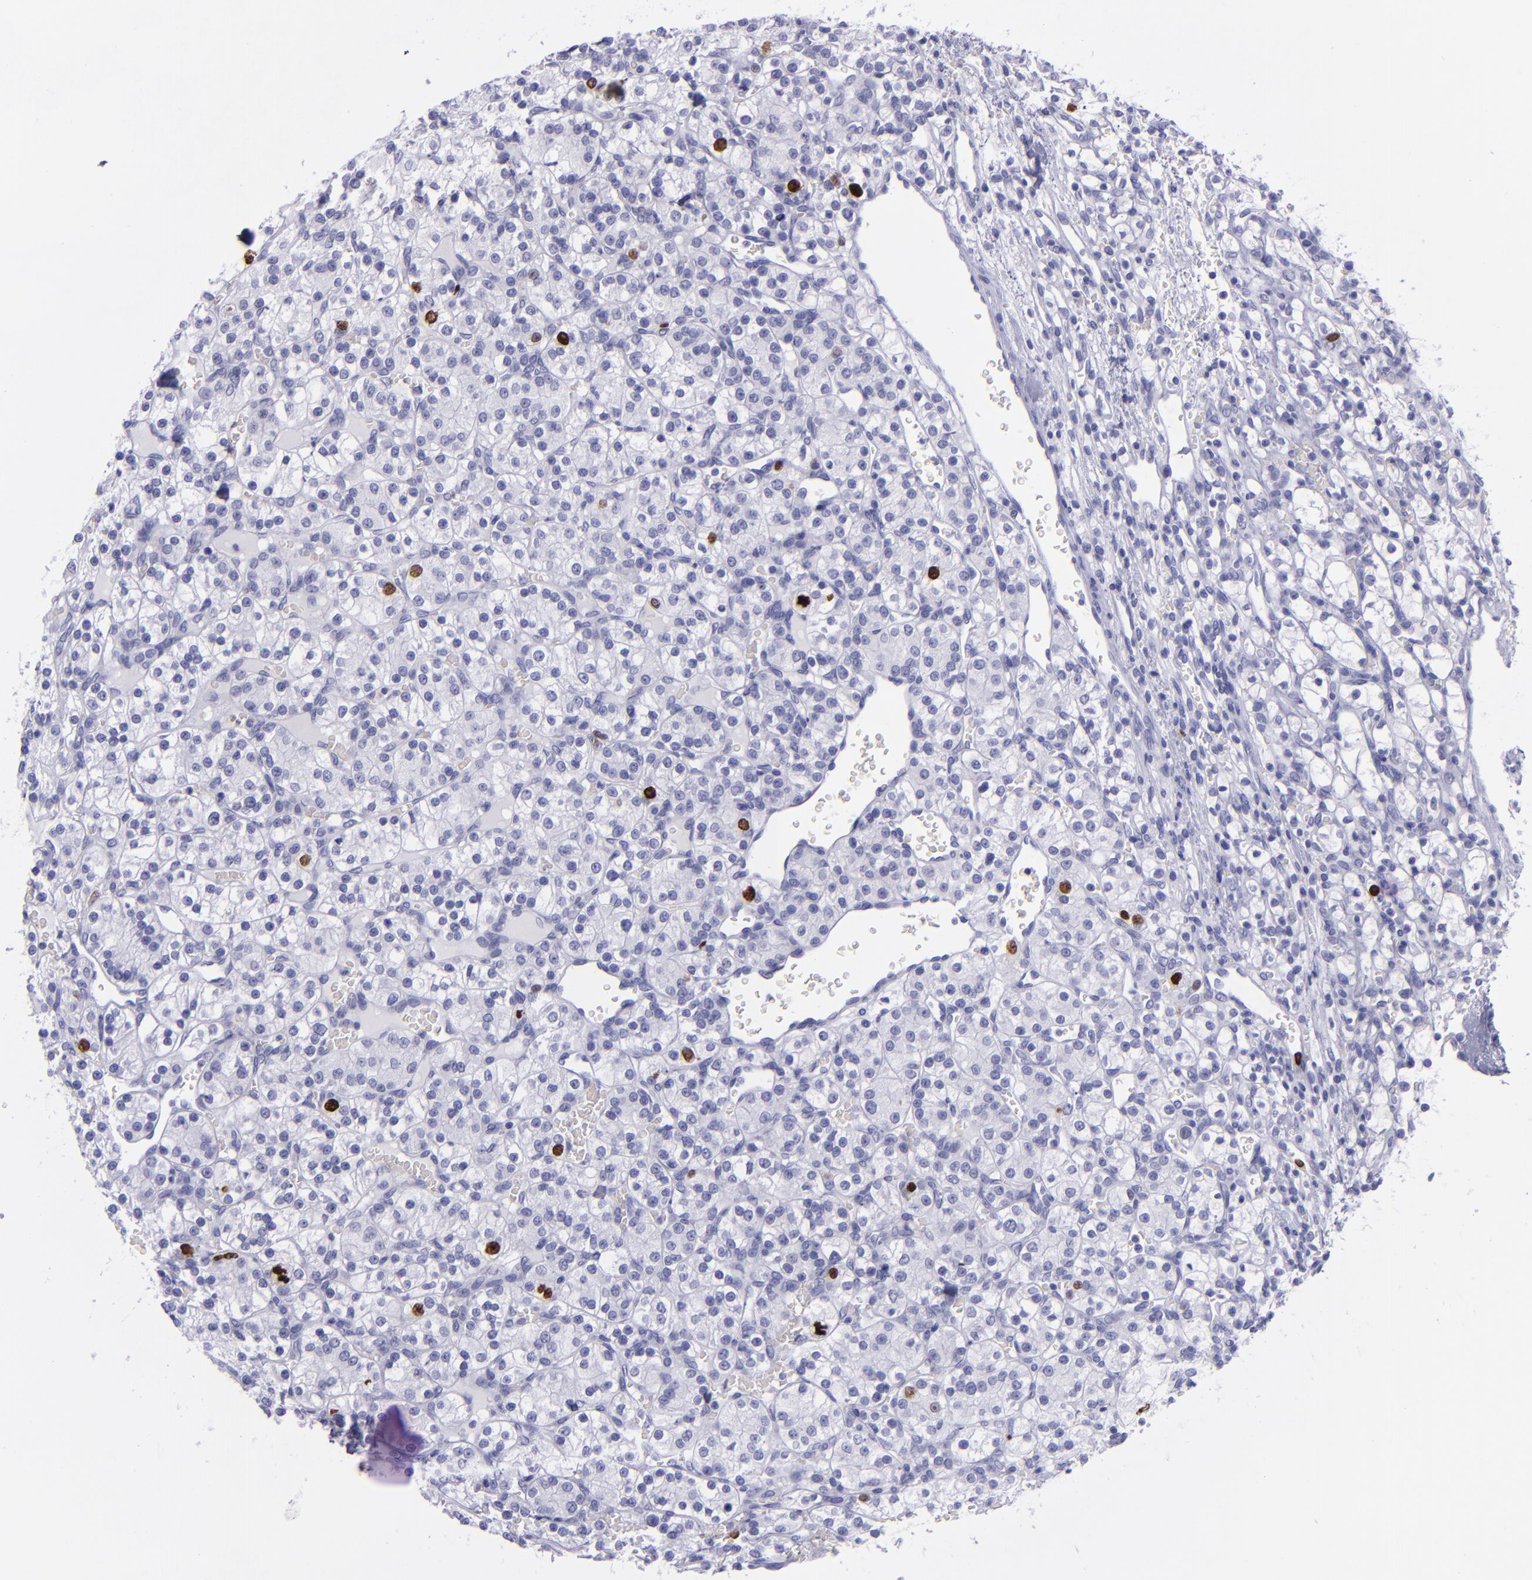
{"staining": {"intensity": "strong", "quantity": "<25%", "location": "nuclear"}, "tissue": "renal cancer", "cell_type": "Tumor cells", "image_type": "cancer", "snomed": [{"axis": "morphology", "description": "Adenocarcinoma, NOS"}, {"axis": "topography", "description": "Kidney"}], "caption": "Human renal adenocarcinoma stained with a brown dye demonstrates strong nuclear positive staining in approximately <25% of tumor cells.", "gene": "TOP2A", "patient": {"sex": "female", "age": 62}}